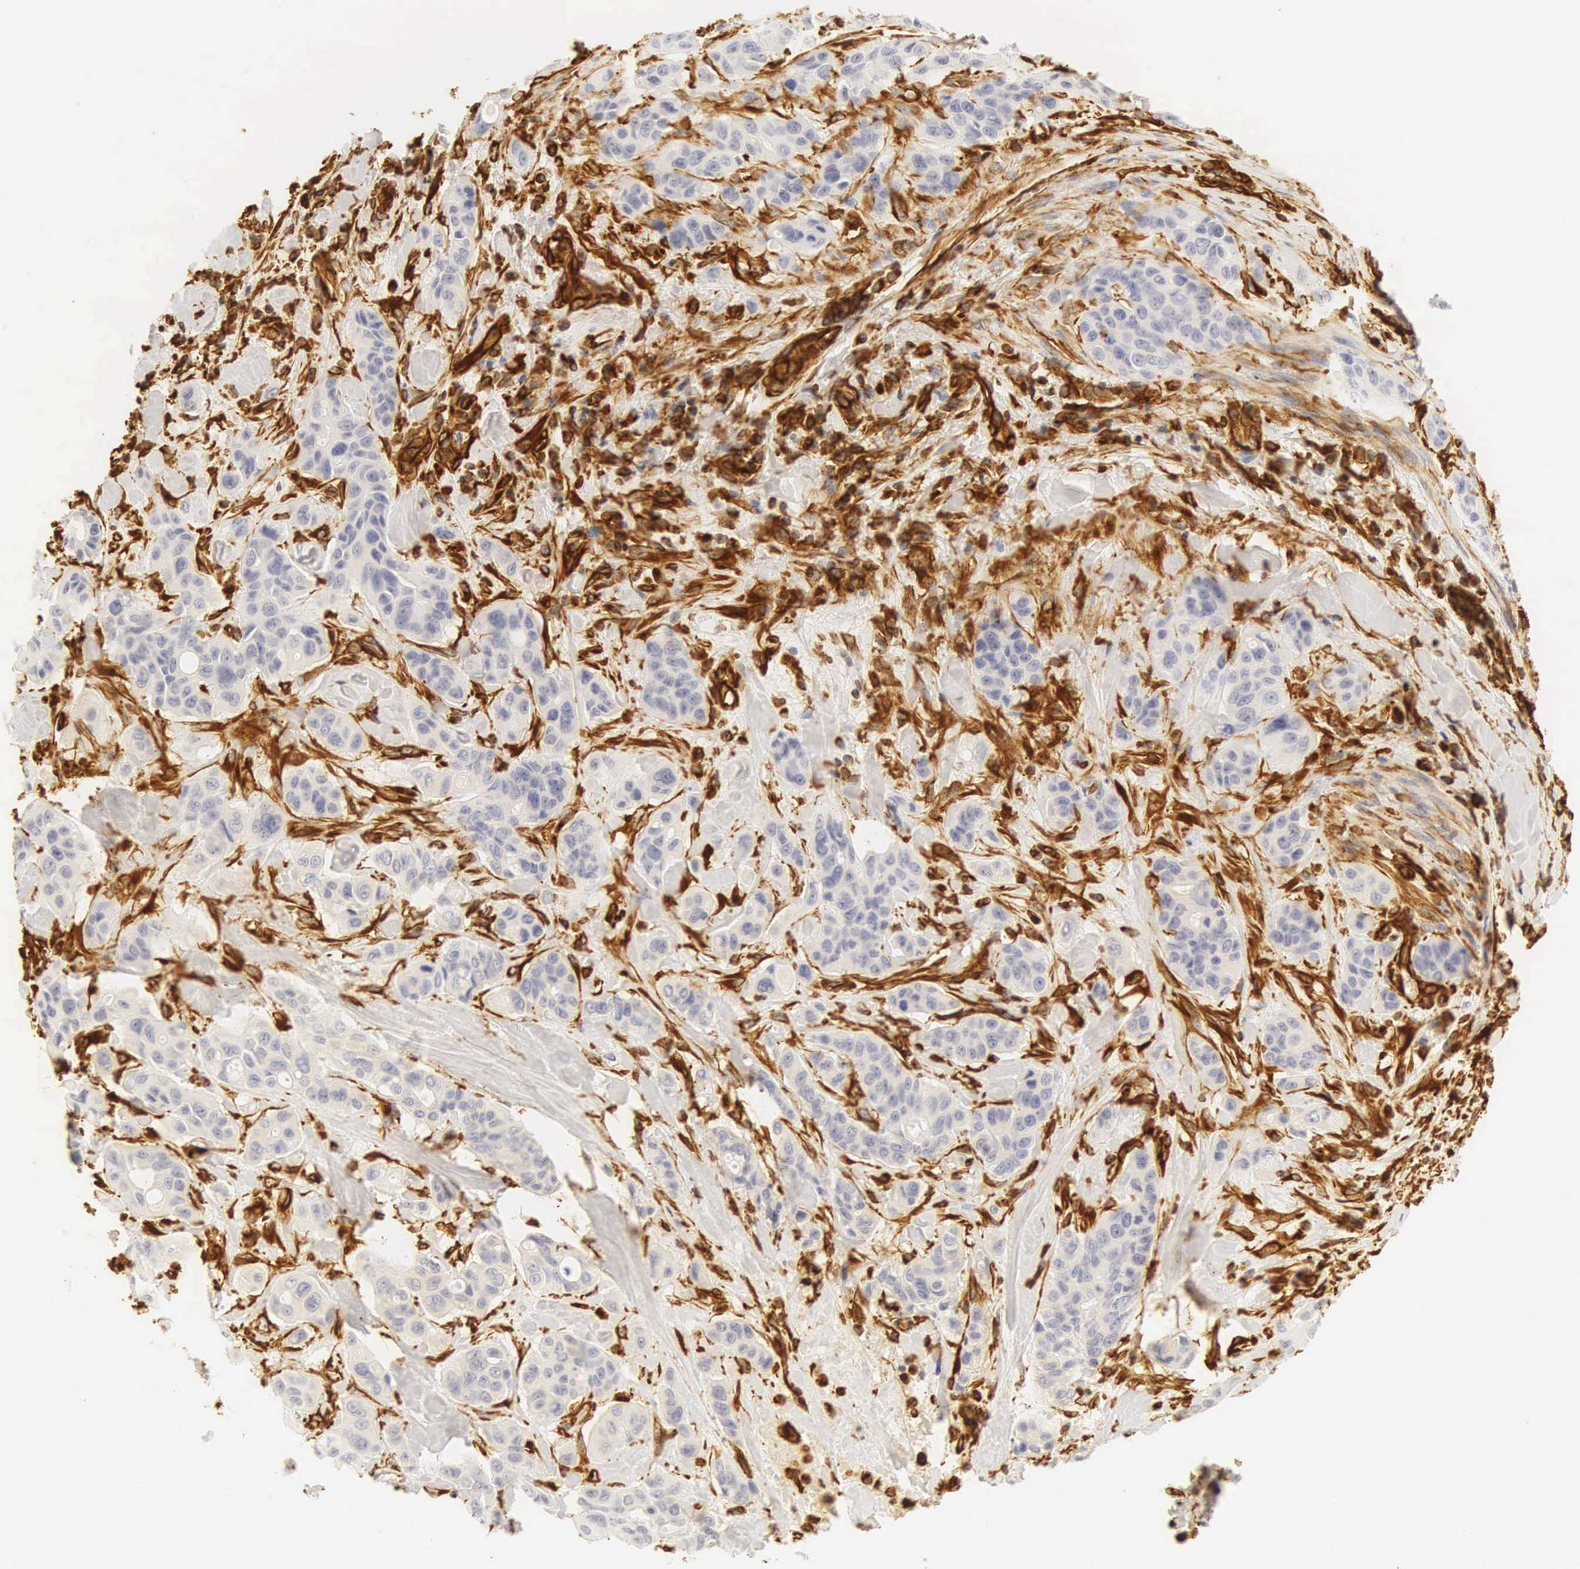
{"staining": {"intensity": "negative", "quantity": "none", "location": "none"}, "tissue": "colorectal cancer", "cell_type": "Tumor cells", "image_type": "cancer", "snomed": [{"axis": "morphology", "description": "Adenocarcinoma, NOS"}, {"axis": "topography", "description": "Colon"}], "caption": "Immunohistochemical staining of colorectal adenocarcinoma displays no significant staining in tumor cells.", "gene": "VIM", "patient": {"sex": "female", "age": 70}}